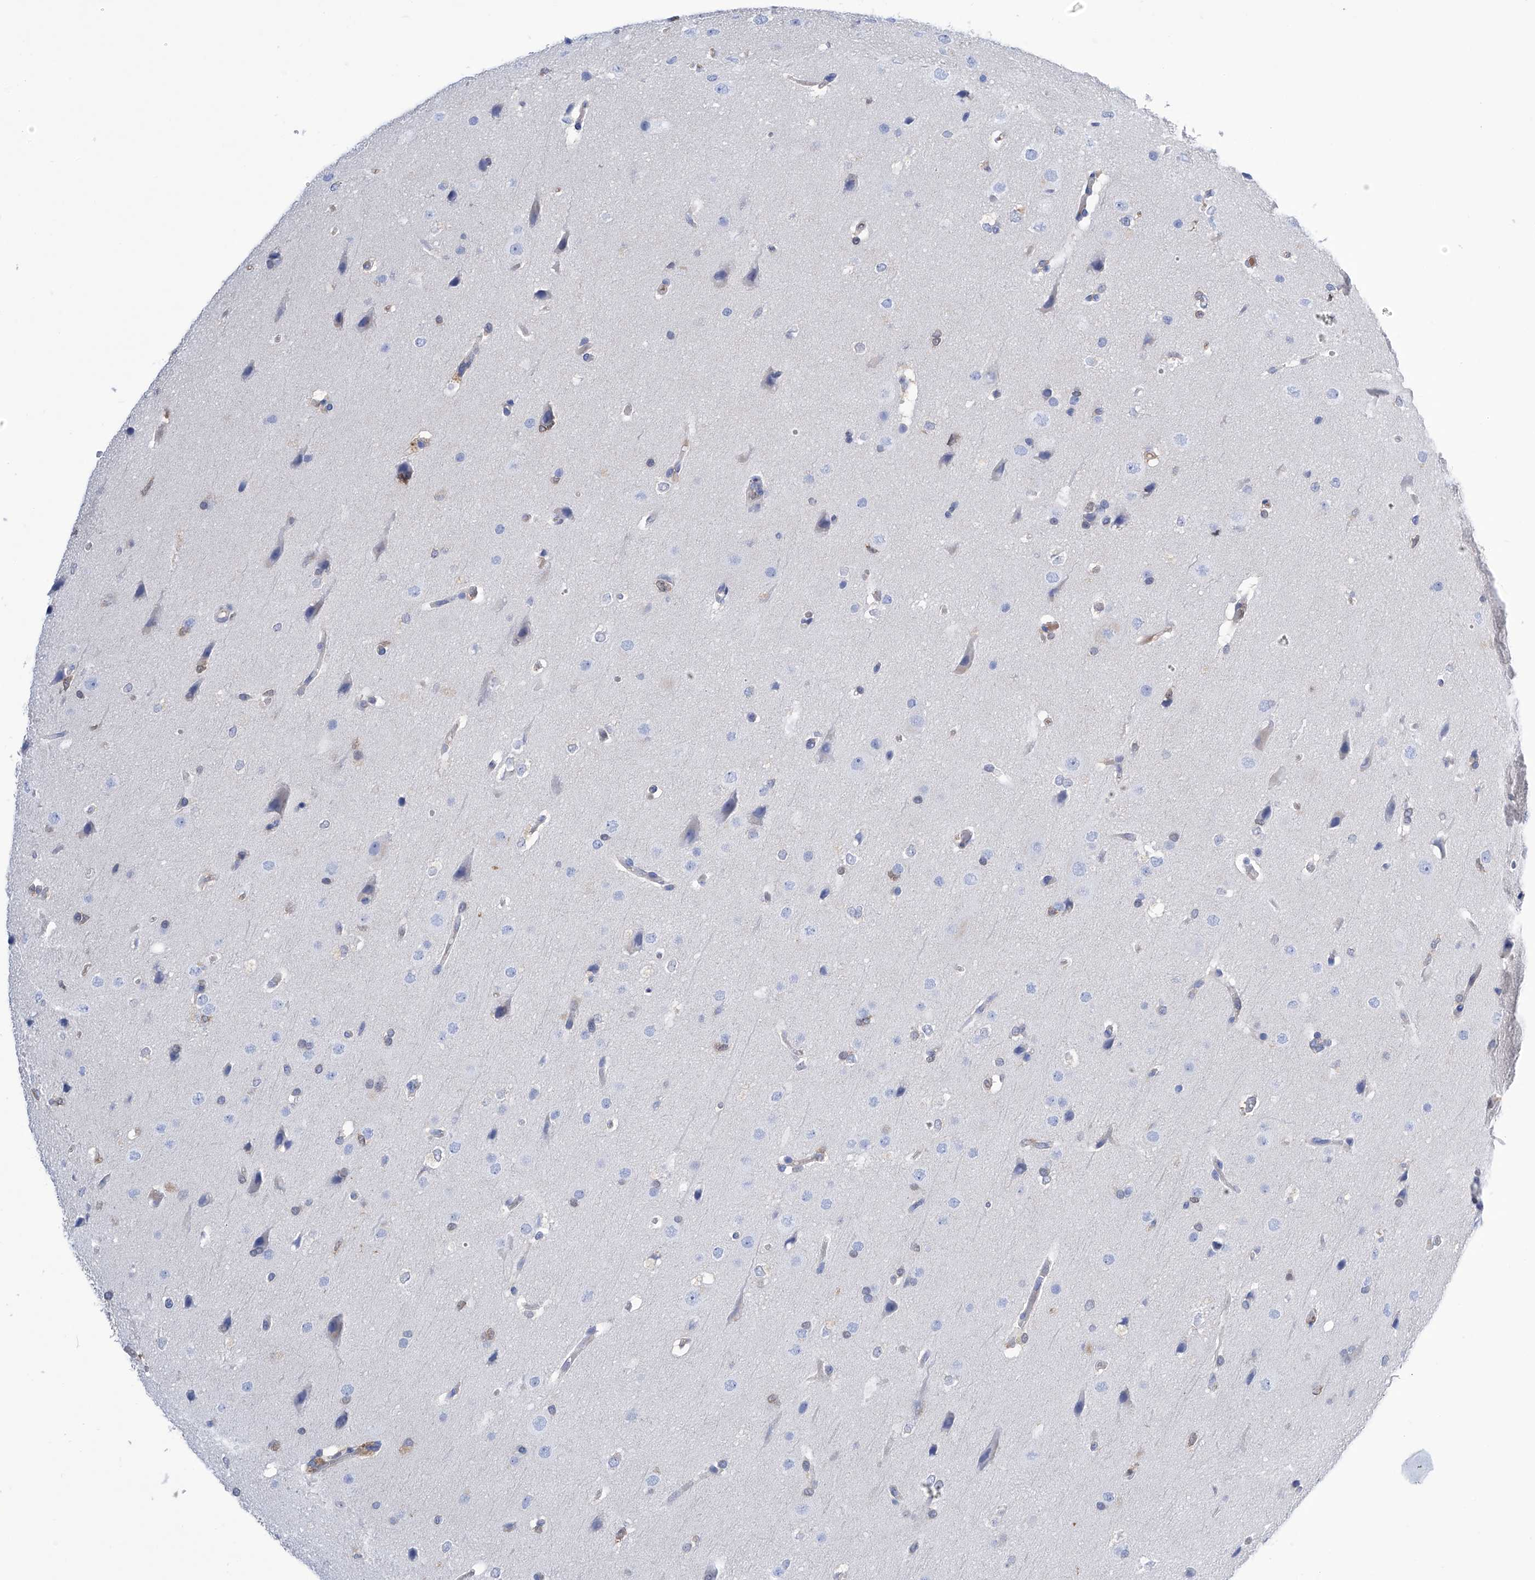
{"staining": {"intensity": "negative", "quantity": "none", "location": "none"}, "tissue": "glioma", "cell_type": "Tumor cells", "image_type": "cancer", "snomed": [{"axis": "morphology", "description": "Glioma, malignant, Low grade"}, {"axis": "topography", "description": "Brain"}], "caption": "Glioma was stained to show a protein in brown. There is no significant staining in tumor cells.", "gene": "PGM3", "patient": {"sex": "female", "age": 37}}